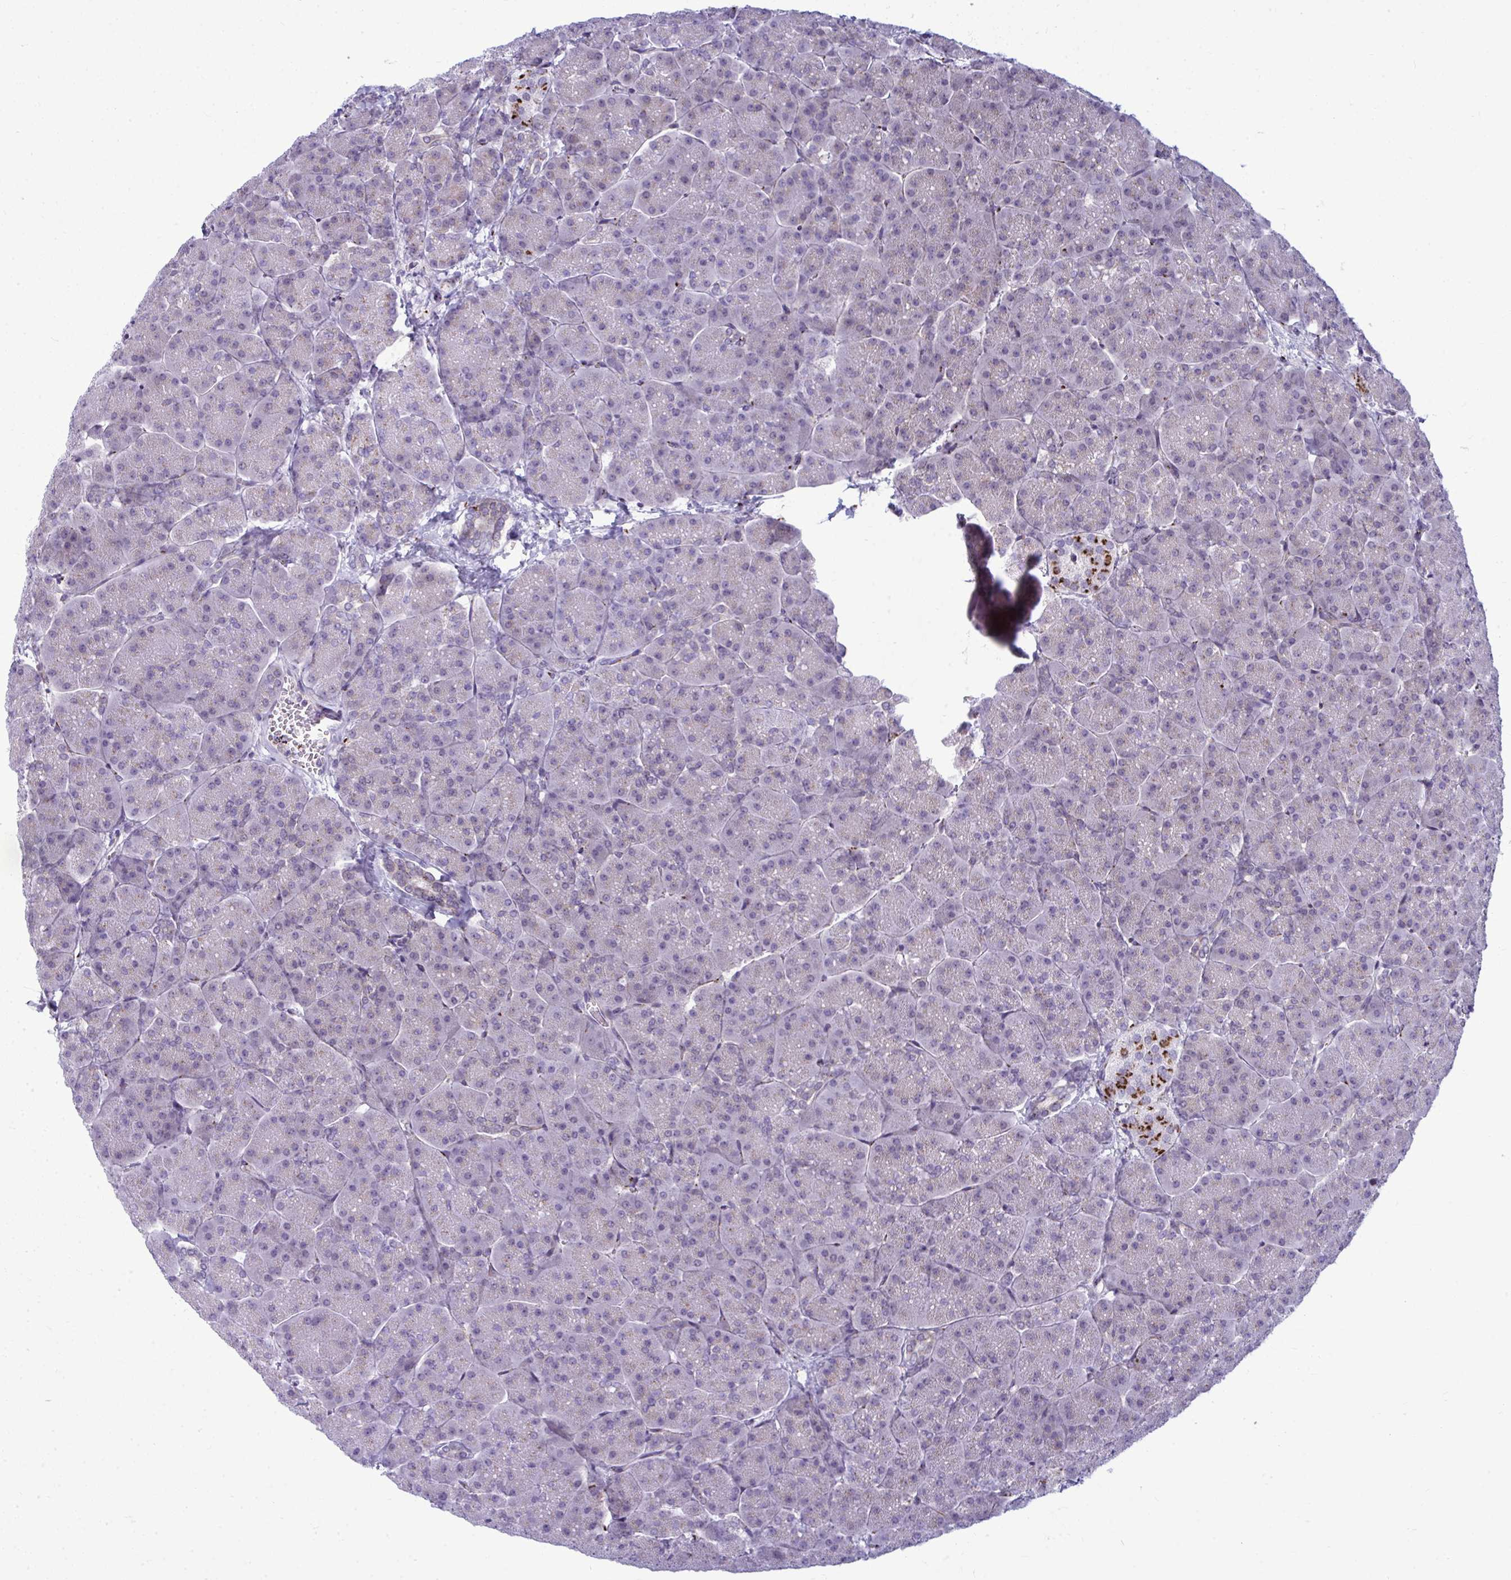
{"staining": {"intensity": "negative", "quantity": "none", "location": "none"}, "tissue": "pancreas", "cell_type": "Exocrine glandular cells", "image_type": "normal", "snomed": [{"axis": "morphology", "description": "Normal tissue, NOS"}, {"axis": "topography", "description": "Pancreas"}, {"axis": "topography", "description": "Peripheral nerve tissue"}], "caption": "This photomicrograph is of benign pancreas stained with IHC to label a protein in brown with the nuclei are counter-stained blue. There is no expression in exocrine glandular cells. Brightfield microscopy of immunohistochemistry stained with DAB (brown) and hematoxylin (blue), captured at high magnification.", "gene": "DTX4", "patient": {"sex": "male", "age": 54}}